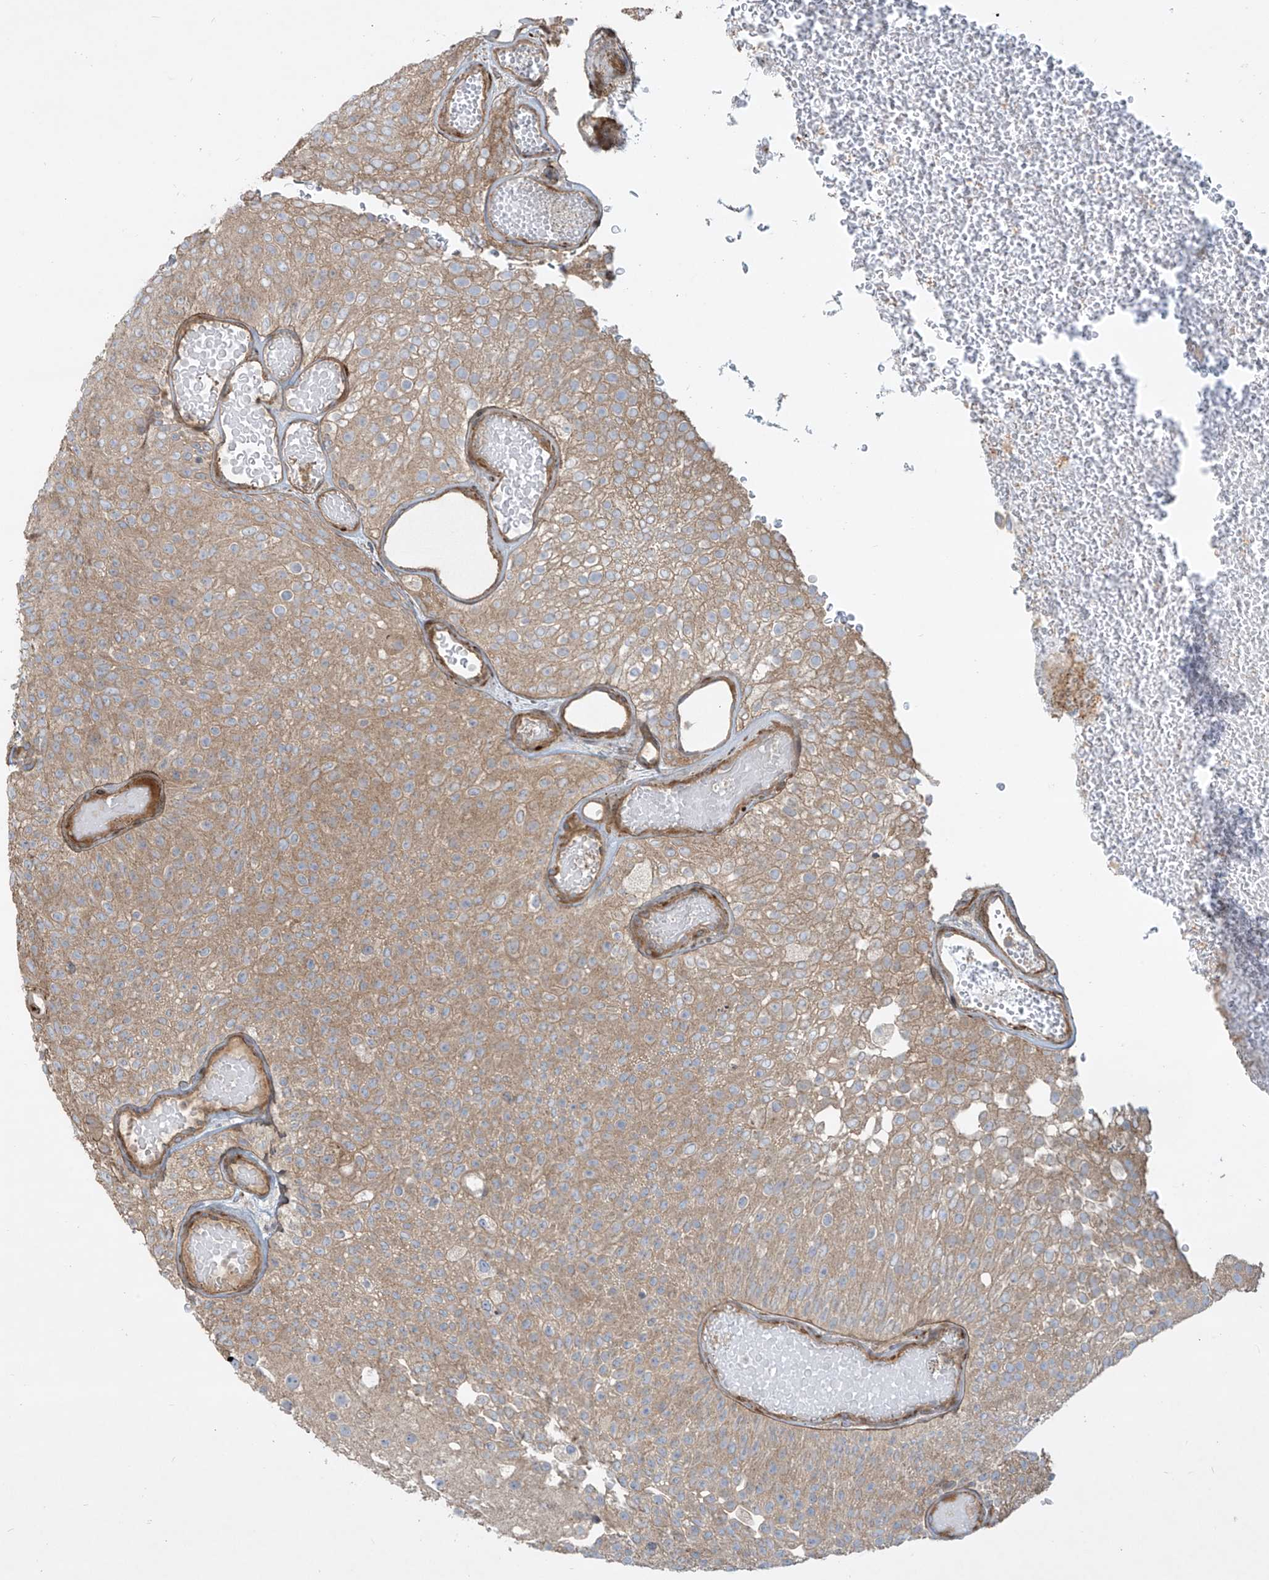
{"staining": {"intensity": "moderate", "quantity": ">75%", "location": "cytoplasmic/membranous"}, "tissue": "urothelial cancer", "cell_type": "Tumor cells", "image_type": "cancer", "snomed": [{"axis": "morphology", "description": "Urothelial carcinoma, Low grade"}, {"axis": "topography", "description": "Urinary bladder"}], "caption": "This photomicrograph exhibits IHC staining of human urothelial carcinoma (low-grade), with medium moderate cytoplasmic/membranous staining in about >75% of tumor cells.", "gene": "DDIT4", "patient": {"sex": "male", "age": 78}}